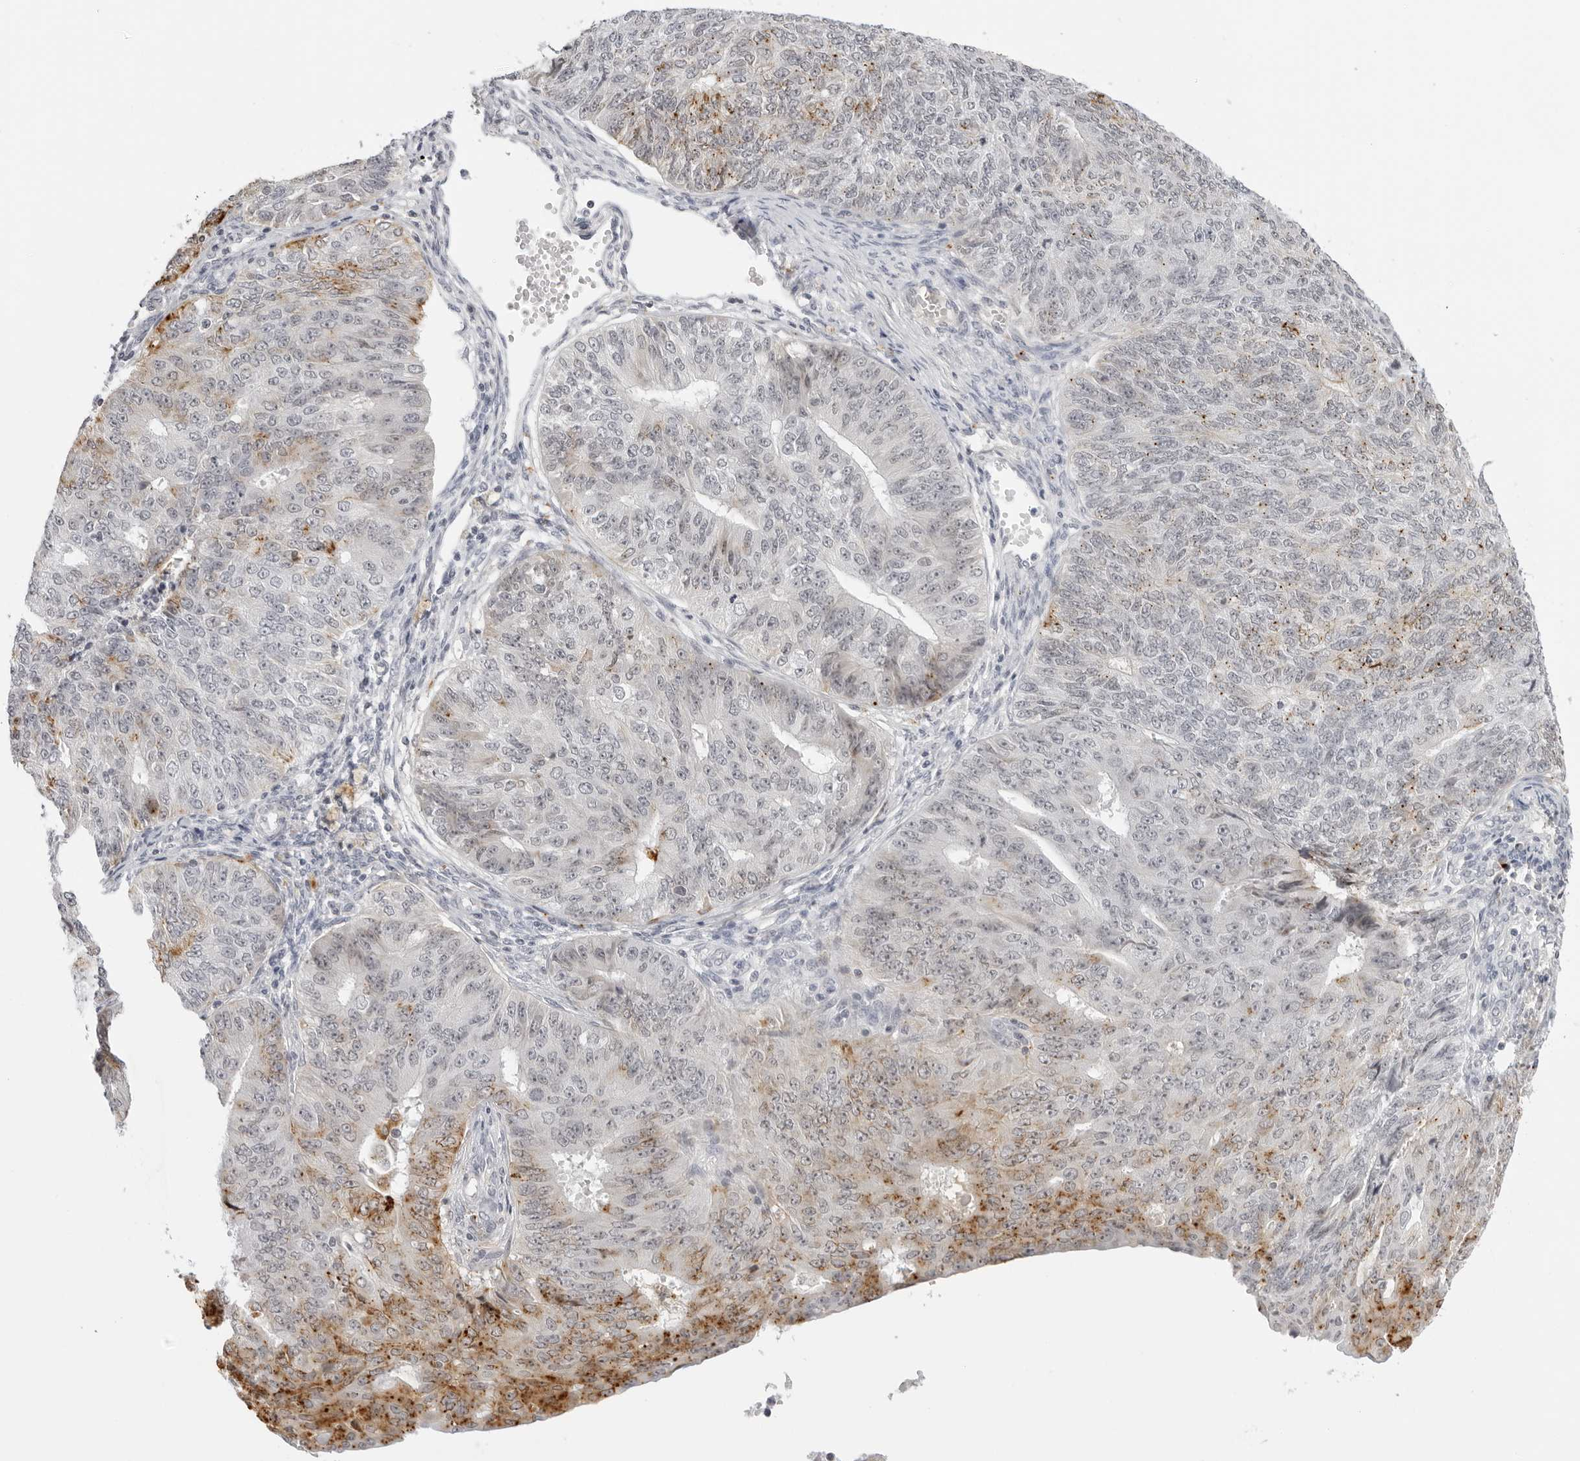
{"staining": {"intensity": "moderate", "quantity": "<25%", "location": "cytoplasmic/membranous"}, "tissue": "endometrial cancer", "cell_type": "Tumor cells", "image_type": "cancer", "snomed": [{"axis": "morphology", "description": "Adenocarcinoma, NOS"}, {"axis": "topography", "description": "Endometrium"}], "caption": "IHC (DAB (3,3'-diaminobenzidine)) staining of endometrial cancer (adenocarcinoma) shows moderate cytoplasmic/membranous protein expression in approximately <25% of tumor cells.", "gene": "STRADB", "patient": {"sex": "female", "age": 32}}